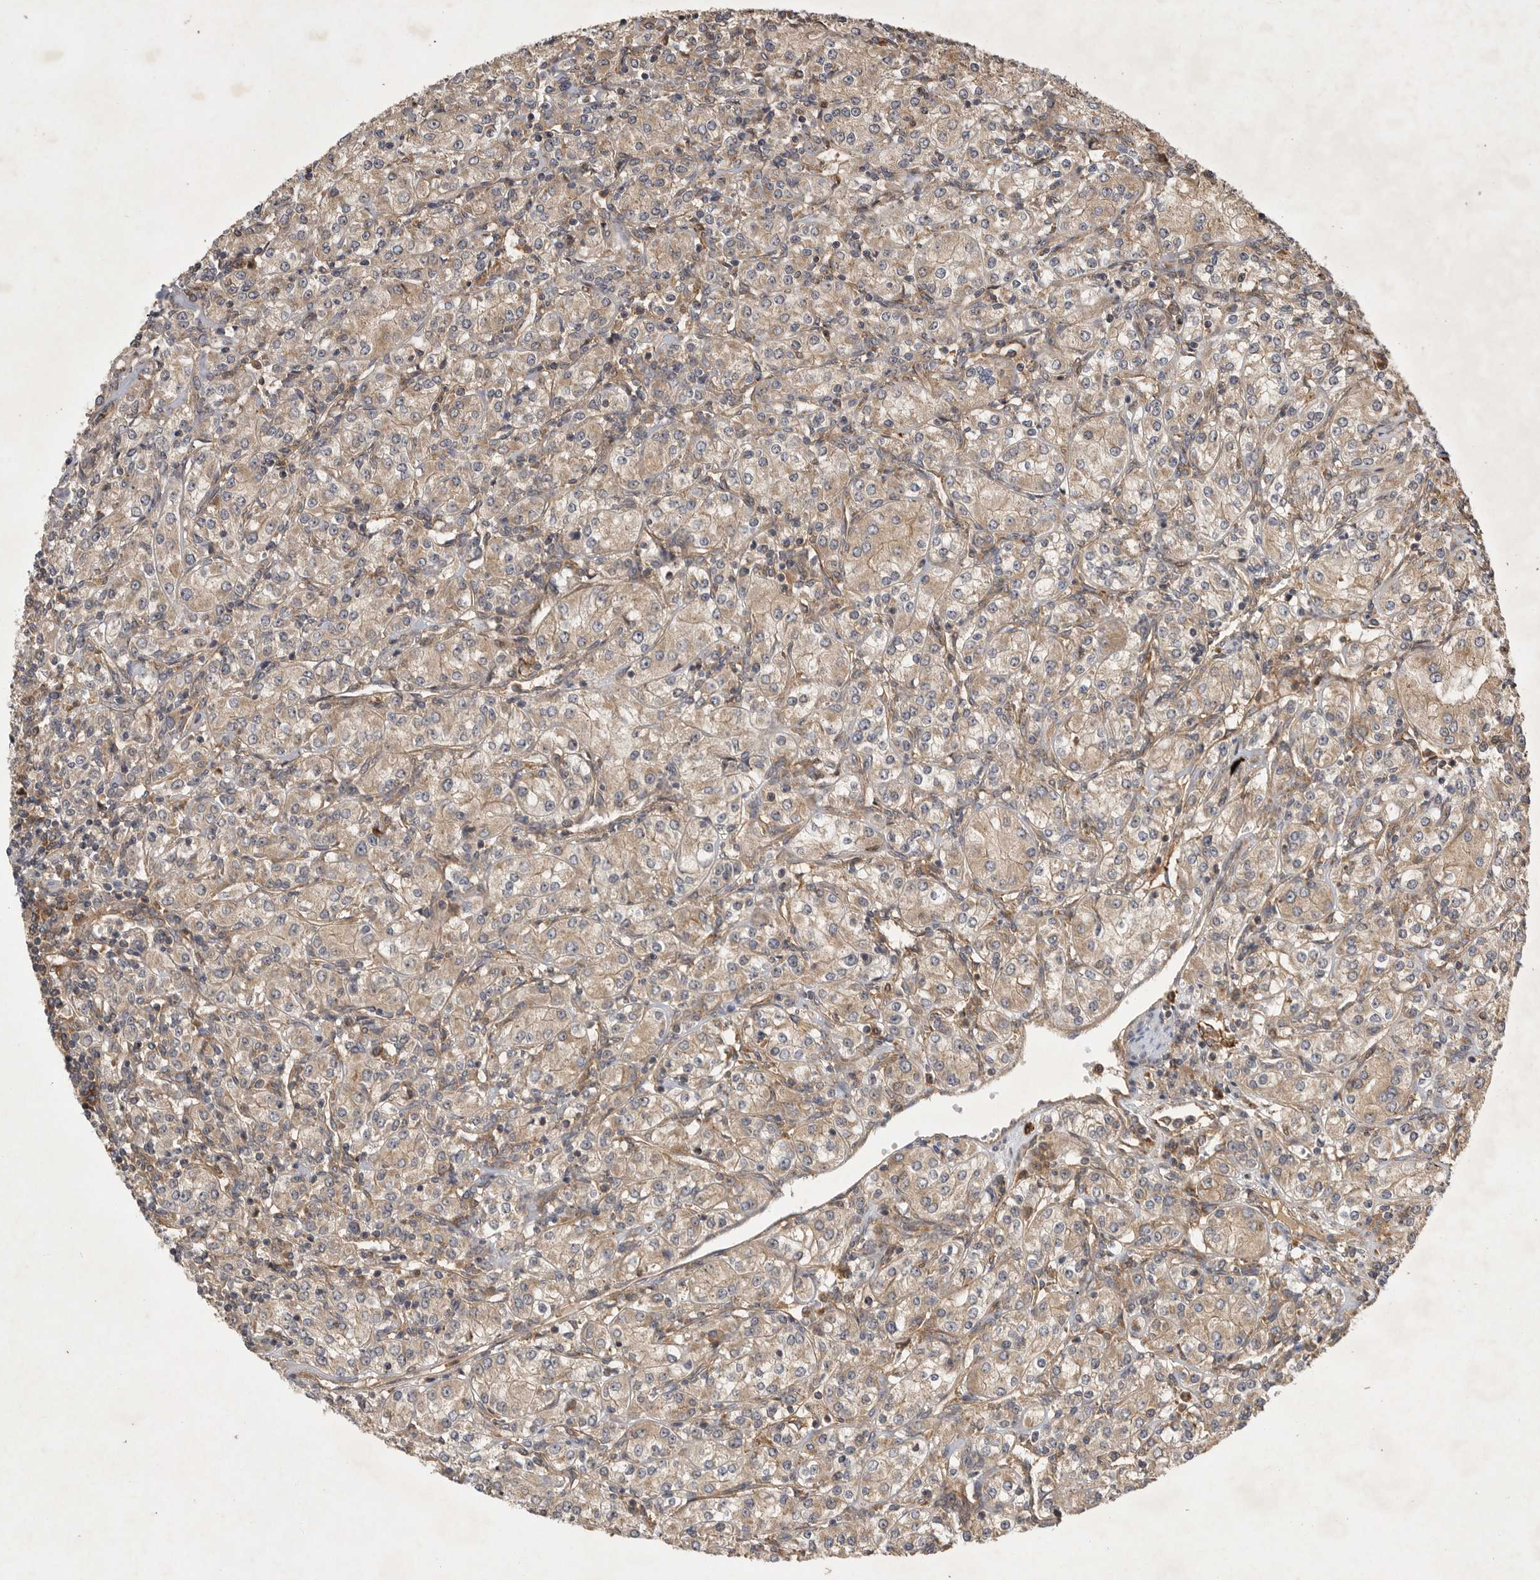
{"staining": {"intensity": "weak", "quantity": ">75%", "location": "cytoplasmic/membranous"}, "tissue": "renal cancer", "cell_type": "Tumor cells", "image_type": "cancer", "snomed": [{"axis": "morphology", "description": "Adenocarcinoma, NOS"}, {"axis": "topography", "description": "Kidney"}], "caption": "Immunohistochemistry staining of renal cancer, which shows low levels of weak cytoplasmic/membranous positivity in about >75% of tumor cells indicating weak cytoplasmic/membranous protein staining. The staining was performed using DAB (brown) for protein detection and nuclei were counterstained in hematoxylin (blue).", "gene": "ZNF232", "patient": {"sex": "male", "age": 77}}